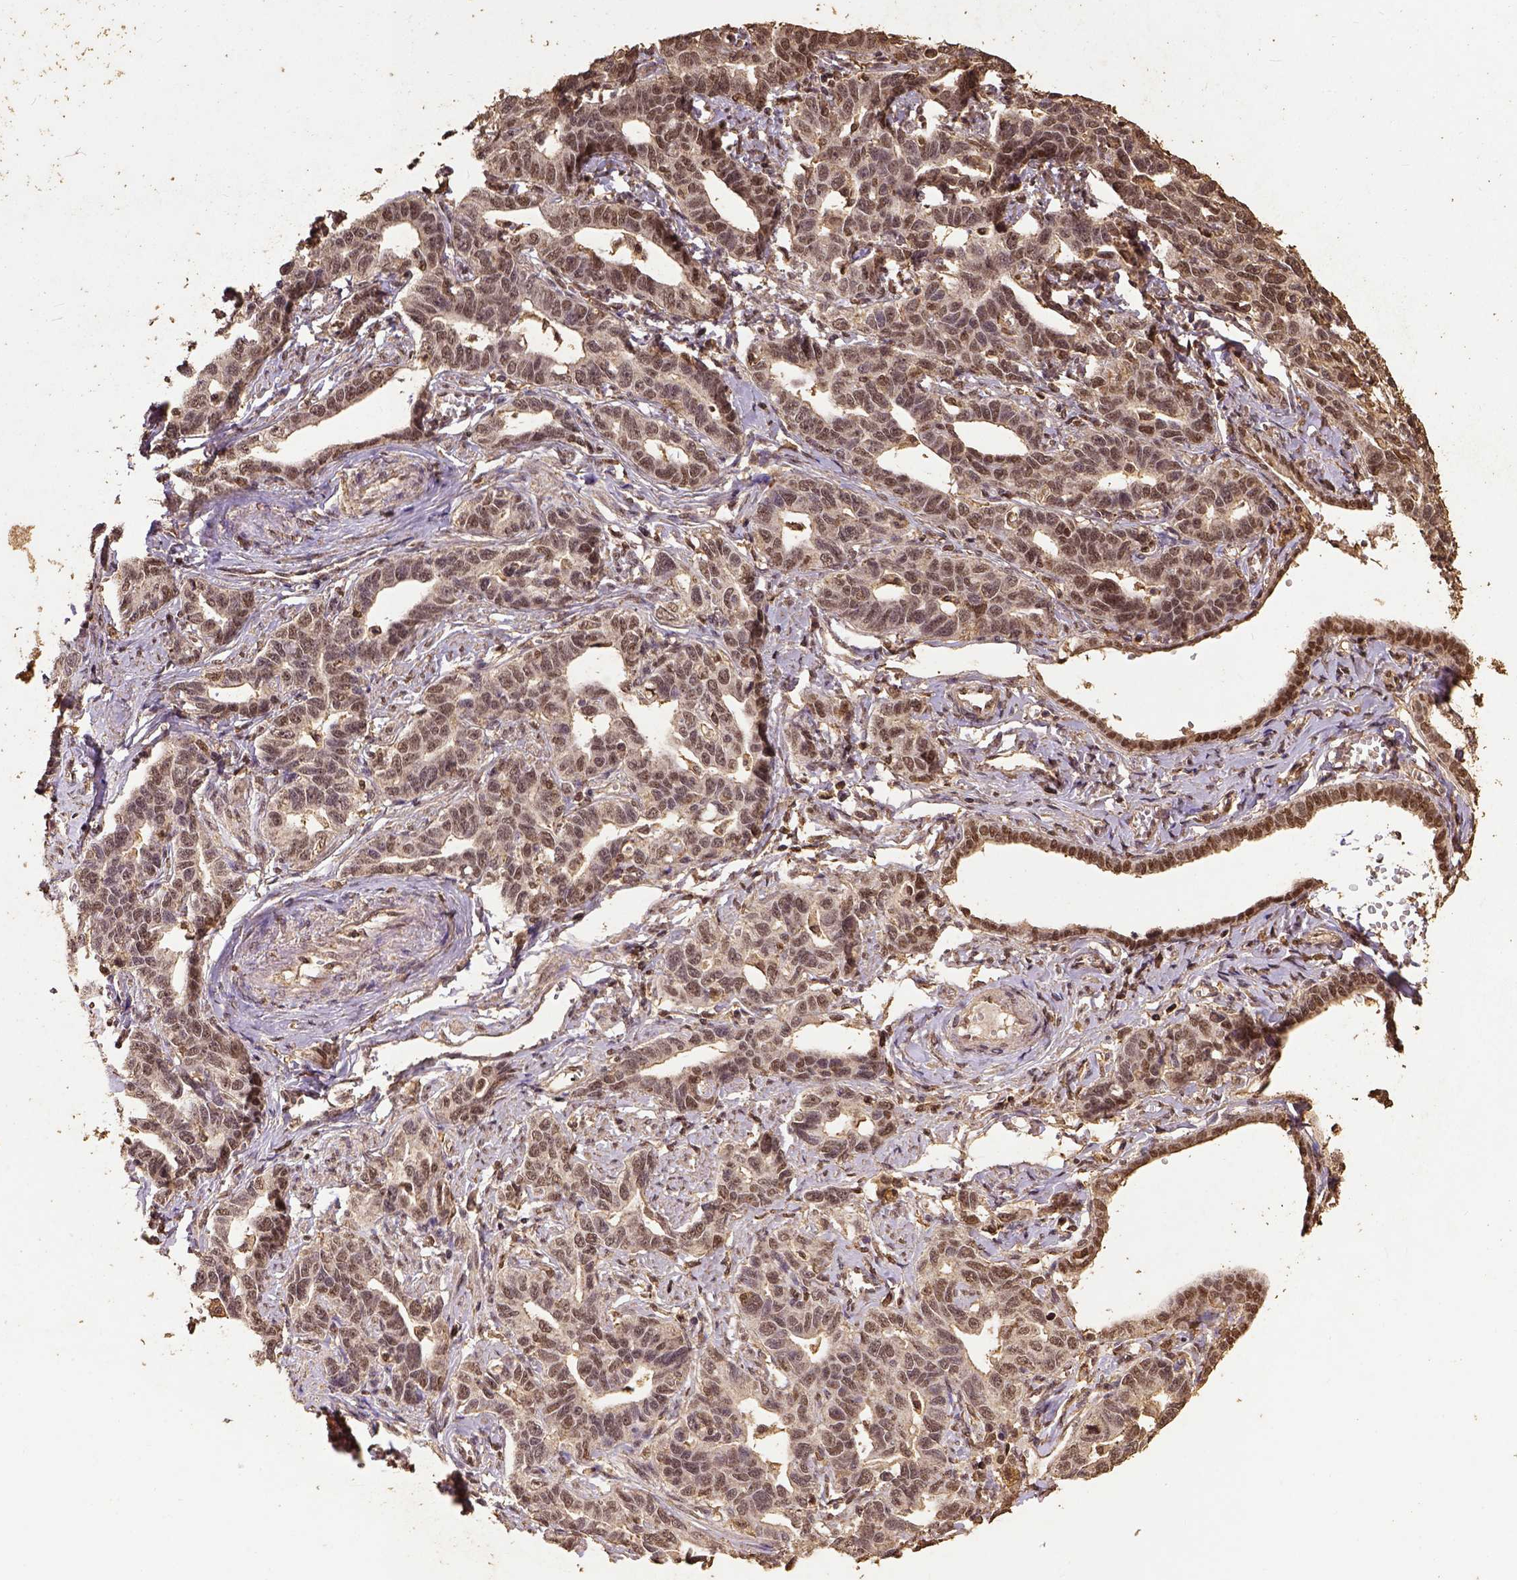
{"staining": {"intensity": "moderate", "quantity": ">75%", "location": "nuclear"}, "tissue": "ovarian cancer", "cell_type": "Tumor cells", "image_type": "cancer", "snomed": [{"axis": "morphology", "description": "Cystadenocarcinoma, serous, NOS"}, {"axis": "topography", "description": "Ovary"}], "caption": "Tumor cells reveal medium levels of moderate nuclear expression in about >75% of cells in ovarian serous cystadenocarcinoma.", "gene": "NACC1", "patient": {"sex": "female", "age": 69}}